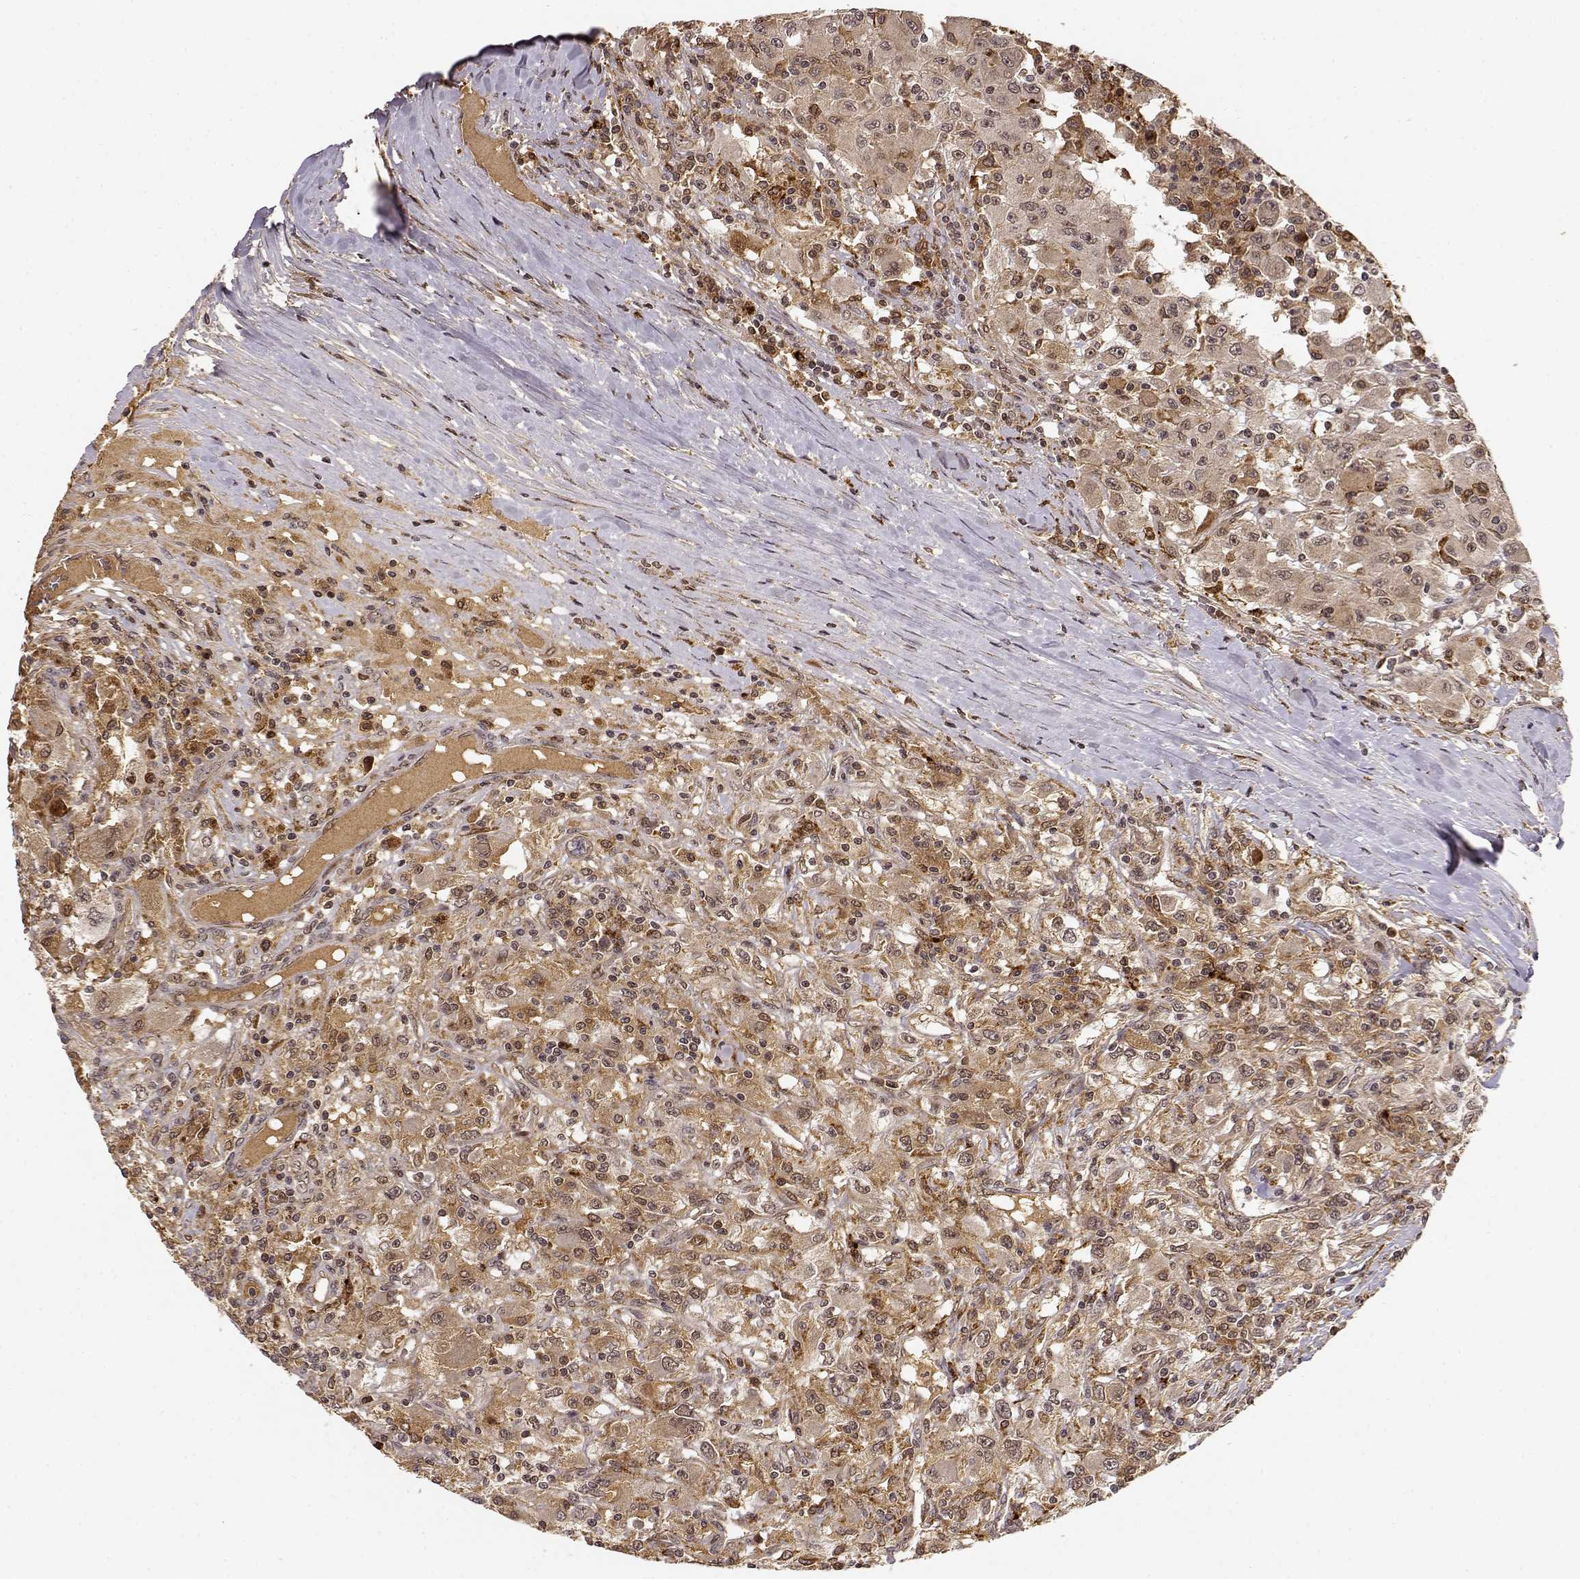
{"staining": {"intensity": "weak", "quantity": "25%-75%", "location": "cytoplasmic/membranous"}, "tissue": "renal cancer", "cell_type": "Tumor cells", "image_type": "cancer", "snomed": [{"axis": "morphology", "description": "Adenocarcinoma, NOS"}, {"axis": "topography", "description": "Kidney"}], "caption": "A photomicrograph showing weak cytoplasmic/membranous positivity in approximately 25%-75% of tumor cells in renal cancer, as visualized by brown immunohistochemical staining.", "gene": "MAEA", "patient": {"sex": "female", "age": 67}}